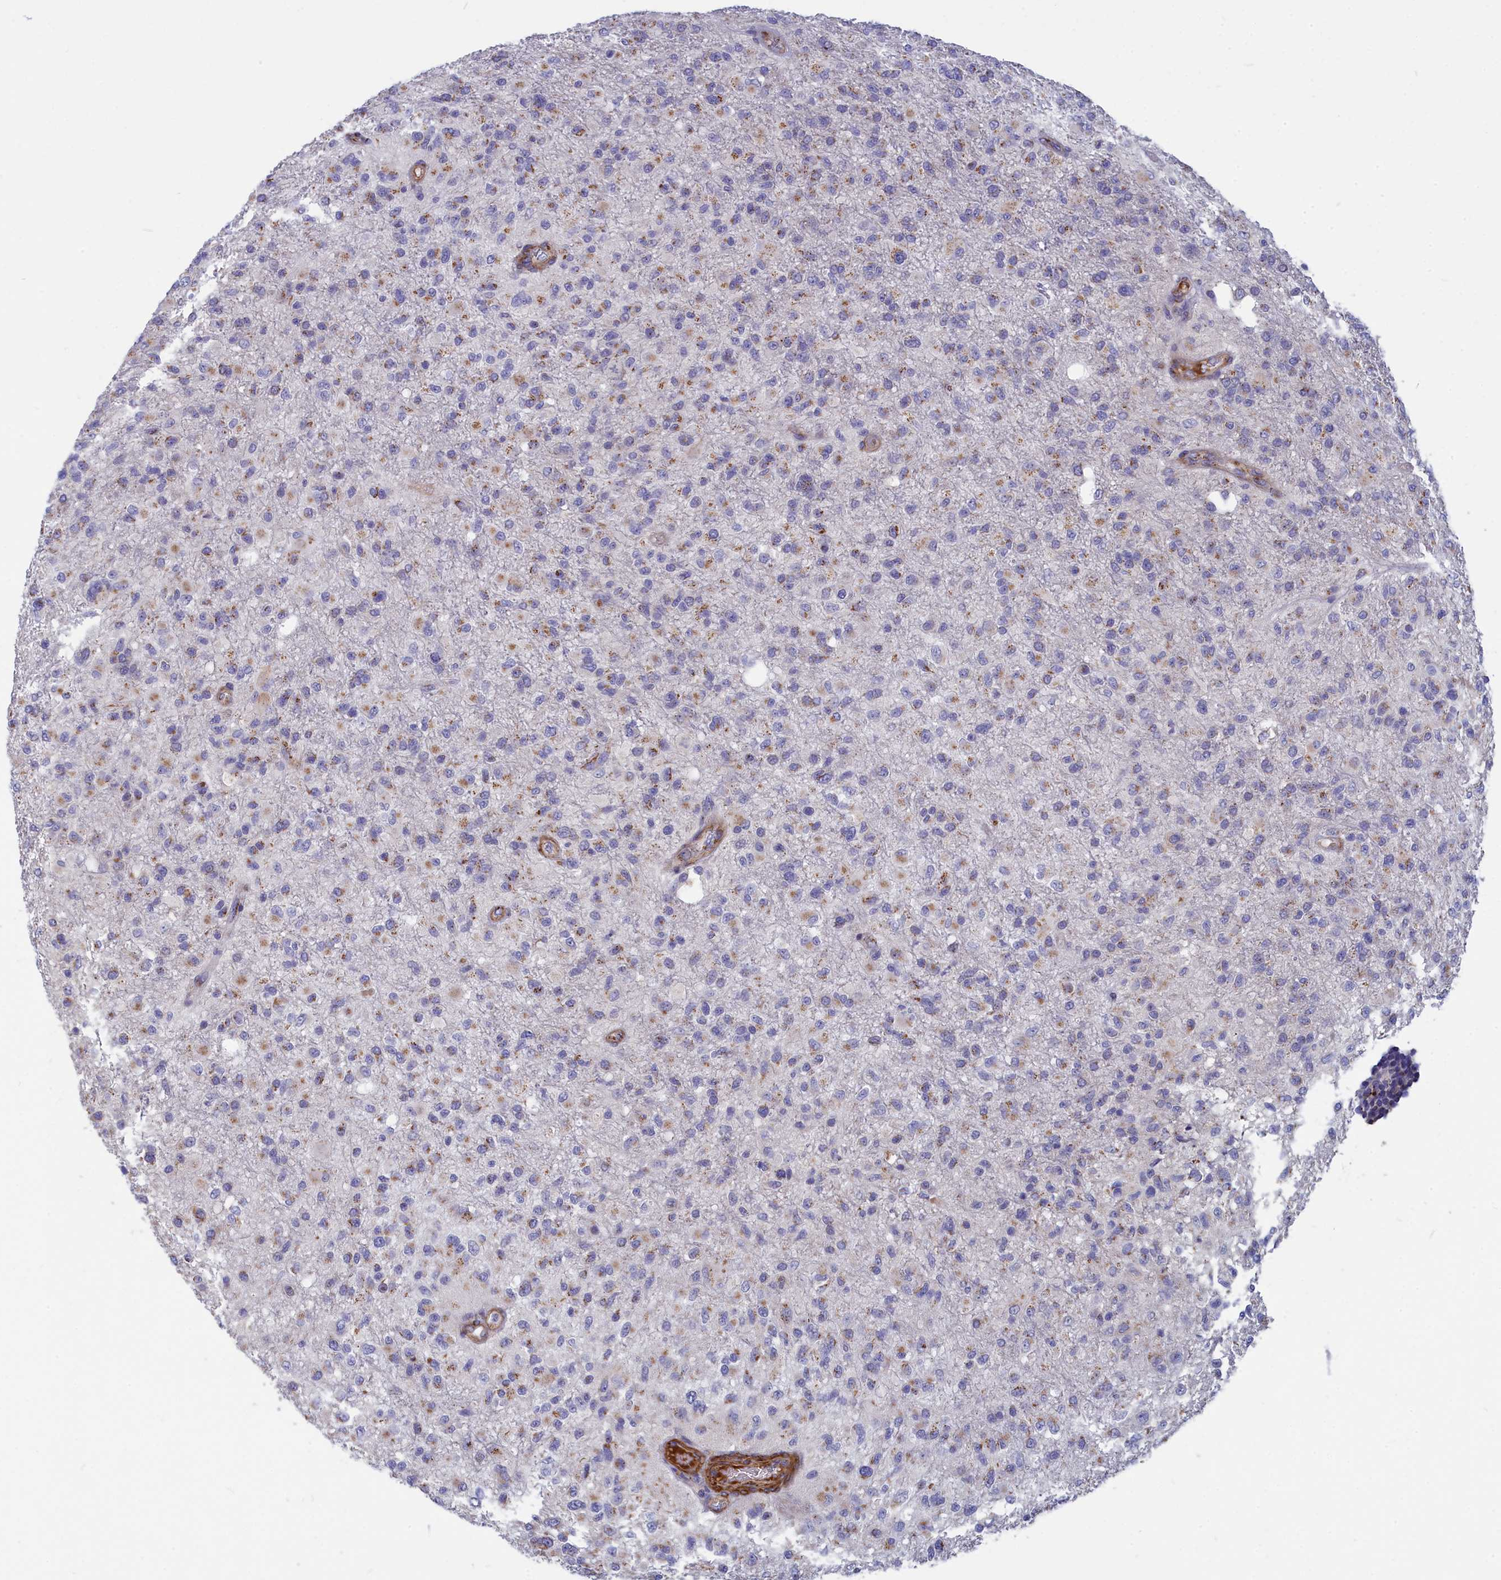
{"staining": {"intensity": "moderate", "quantity": "<25%", "location": "cytoplasmic/membranous"}, "tissue": "glioma", "cell_type": "Tumor cells", "image_type": "cancer", "snomed": [{"axis": "morphology", "description": "Glioma, malignant, High grade"}, {"axis": "topography", "description": "Brain"}], "caption": "Moderate cytoplasmic/membranous protein staining is identified in approximately <25% of tumor cells in malignant glioma (high-grade).", "gene": "TUBGCP4", "patient": {"sex": "female", "age": 74}}